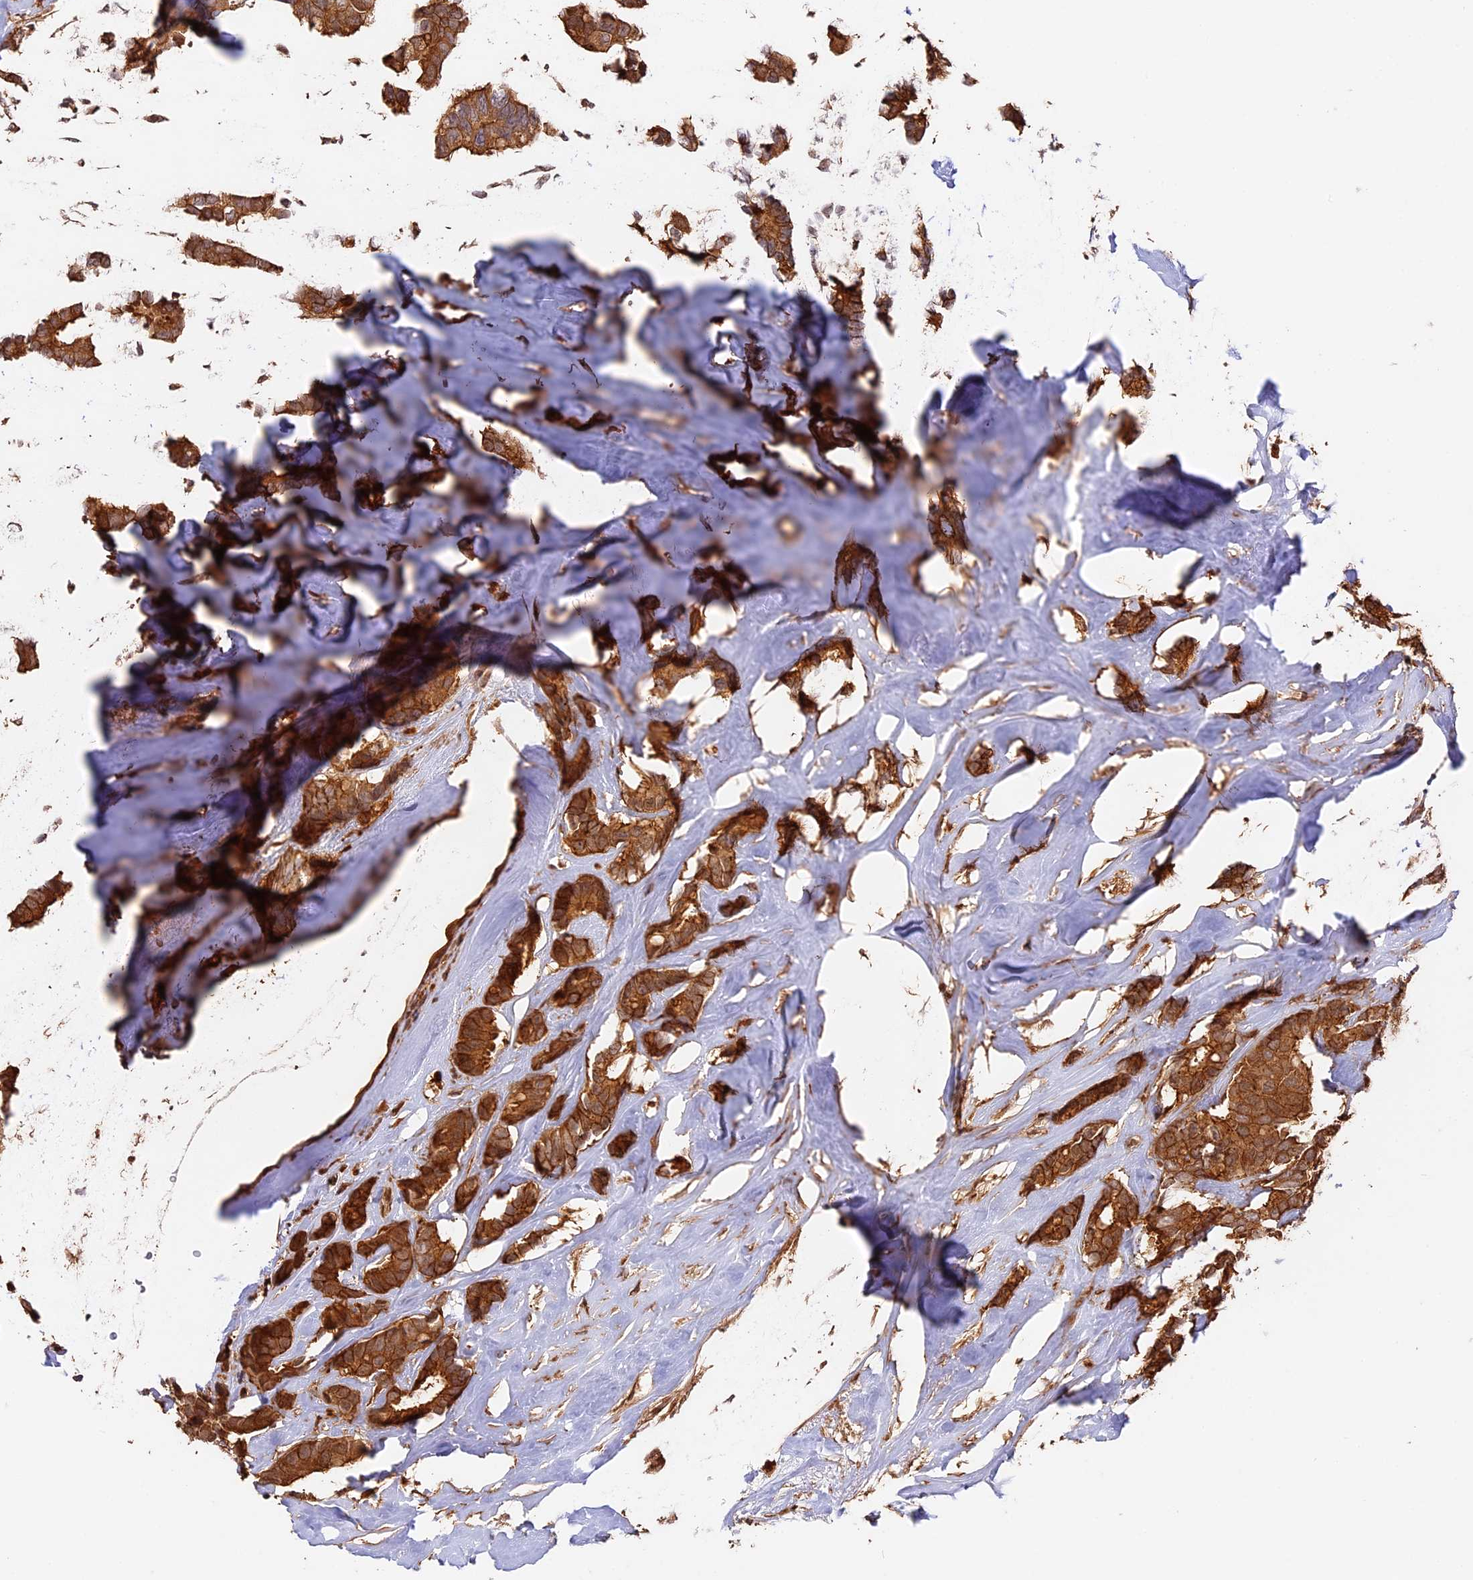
{"staining": {"intensity": "moderate", "quantity": ">75%", "location": "cytoplasmic/membranous"}, "tissue": "breast cancer", "cell_type": "Tumor cells", "image_type": "cancer", "snomed": [{"axis": "morphology", "description": "Duct carcinoma"}, {"axis": "topography", "description": "Breast"}], "caption": "This micrograph reveals infiltrating ductal carcinoma (breast) stained with immunohistochemistry to label a protein in brown. The cytoplasmic/membranous of tumor cells show moderate positivity for the protein. Nuclei are counter-stained blue.", "gene": "PPP1R37", "patient": {"sex": "female", "age": 40}}